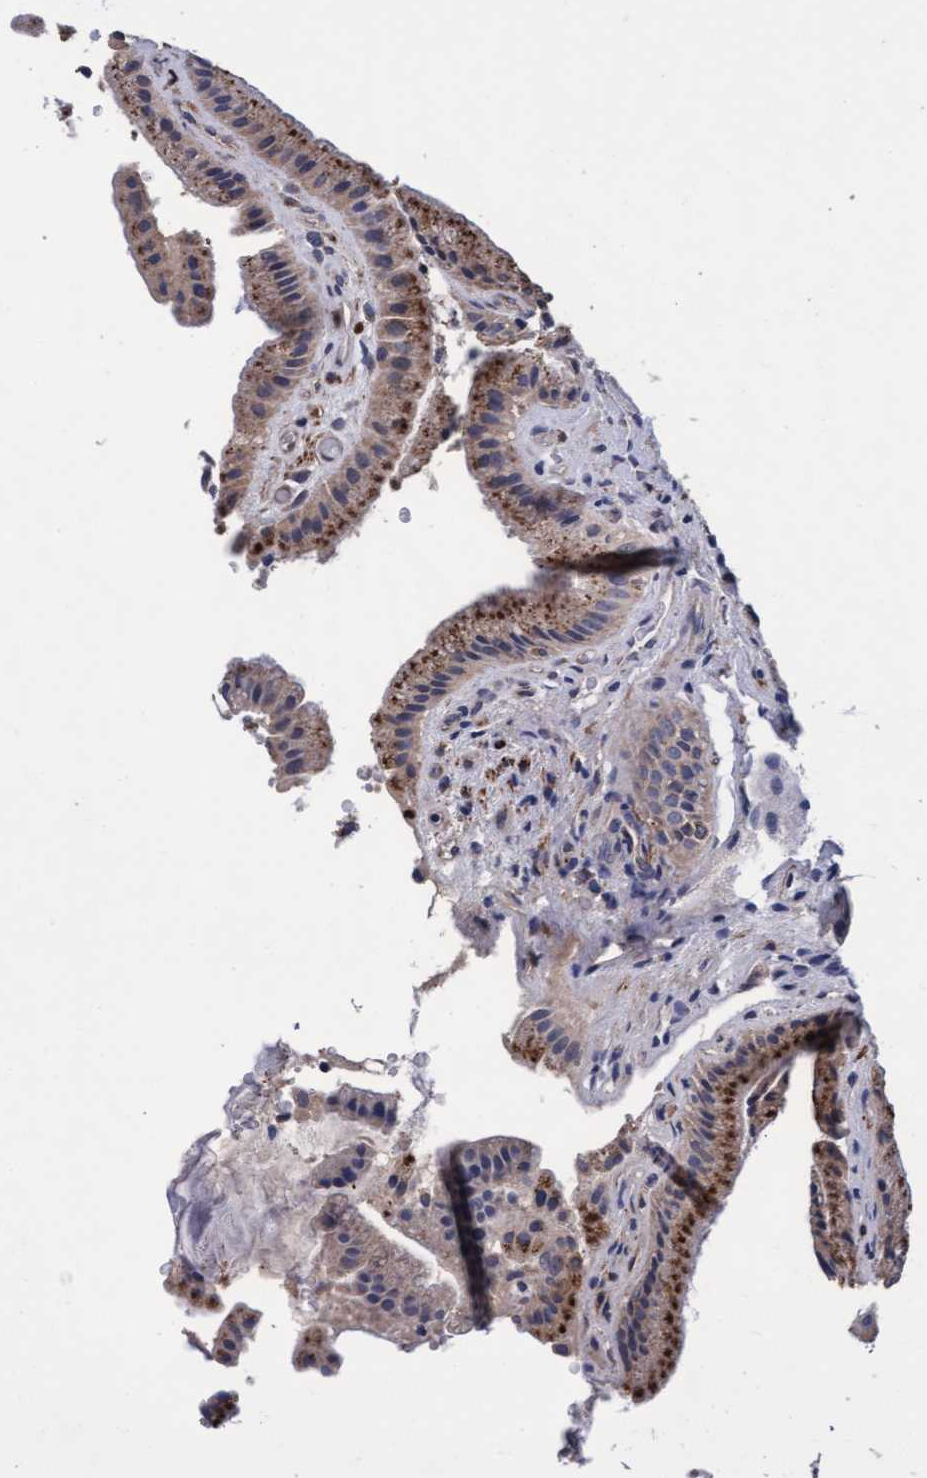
{"staining": {"intensity": "strong", "quantity": ">75%", "location": "cytoplasmic/membranous"}, "tissue": "gallbladder", "cell_type": "Glandular cells", "image_type": "normal", "snomed": [{"axis": "morphology", "description": "Normal tissue, NOS"}, {"axis": "topography", "description": "Gallbladder"}], "caption": "Immunohistochemical staining of unremarkable gallbladder shows strong cytoplasmic/membranous protein expression in about >75% of glandular cells. (brown staining indicates protein expression, while blue staining denotes nuclei).", "gene": "CPQ", "patient": {"sex": "male", "age": 49}}